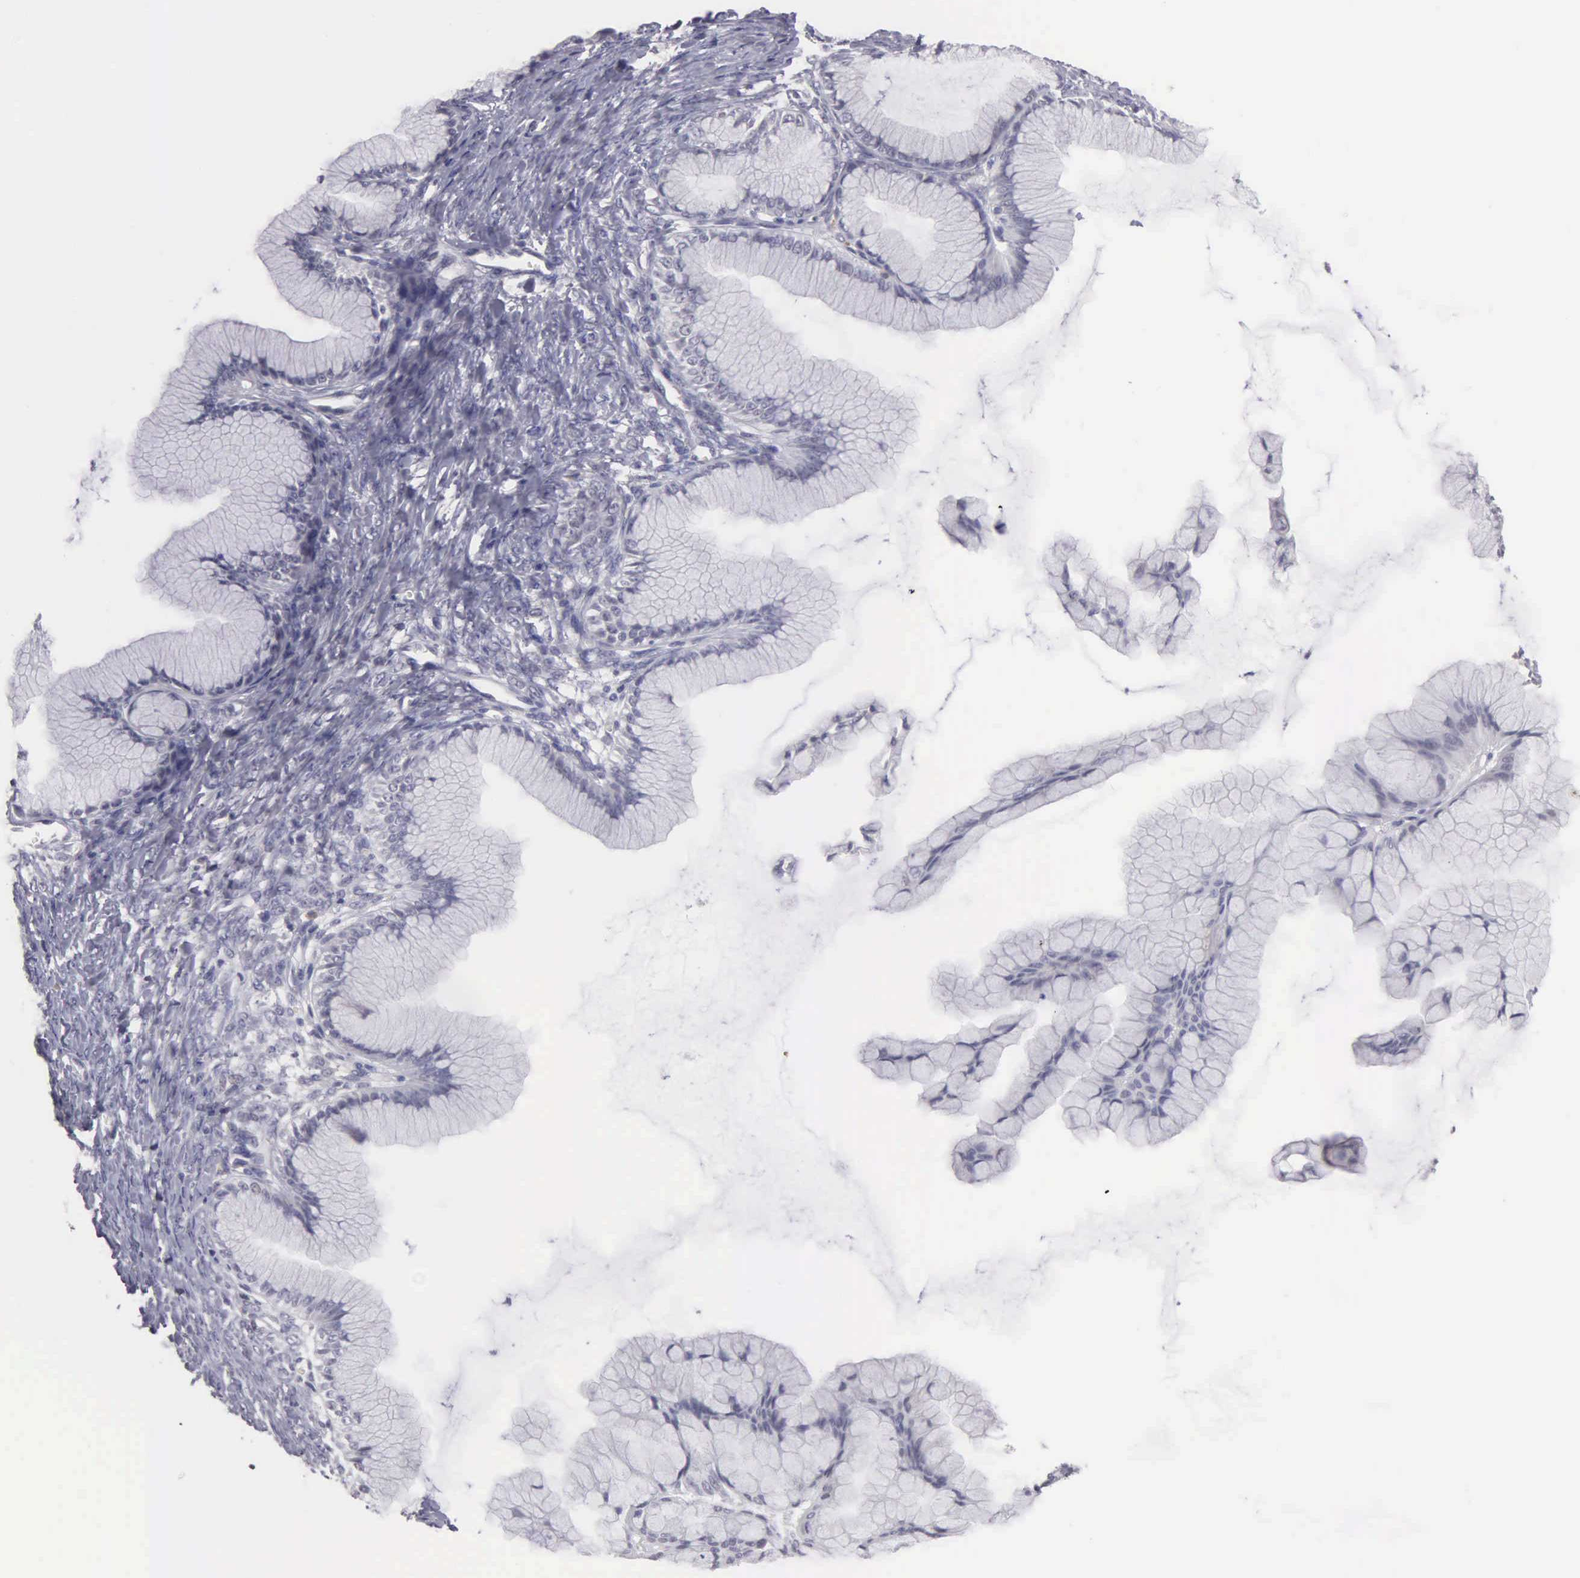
{"staining": {"intensity": "negative", "quantity": "none", "location": "none"}, "tissue": "ovarian cancer", "cell_type": "Tumor cells", "image_type": "cancer", "snomed": [{"axis": "morphology", "description": "Cystadenocarcinoma, mucinous, NOS"}, {"axis": "topography", "description": "Ovary"}], "caption": "Tumor cells are negative for brown protein staining in ovarian cancer.", "gene": "BRD1", "patient": {"sex": "female", "age": 41}}